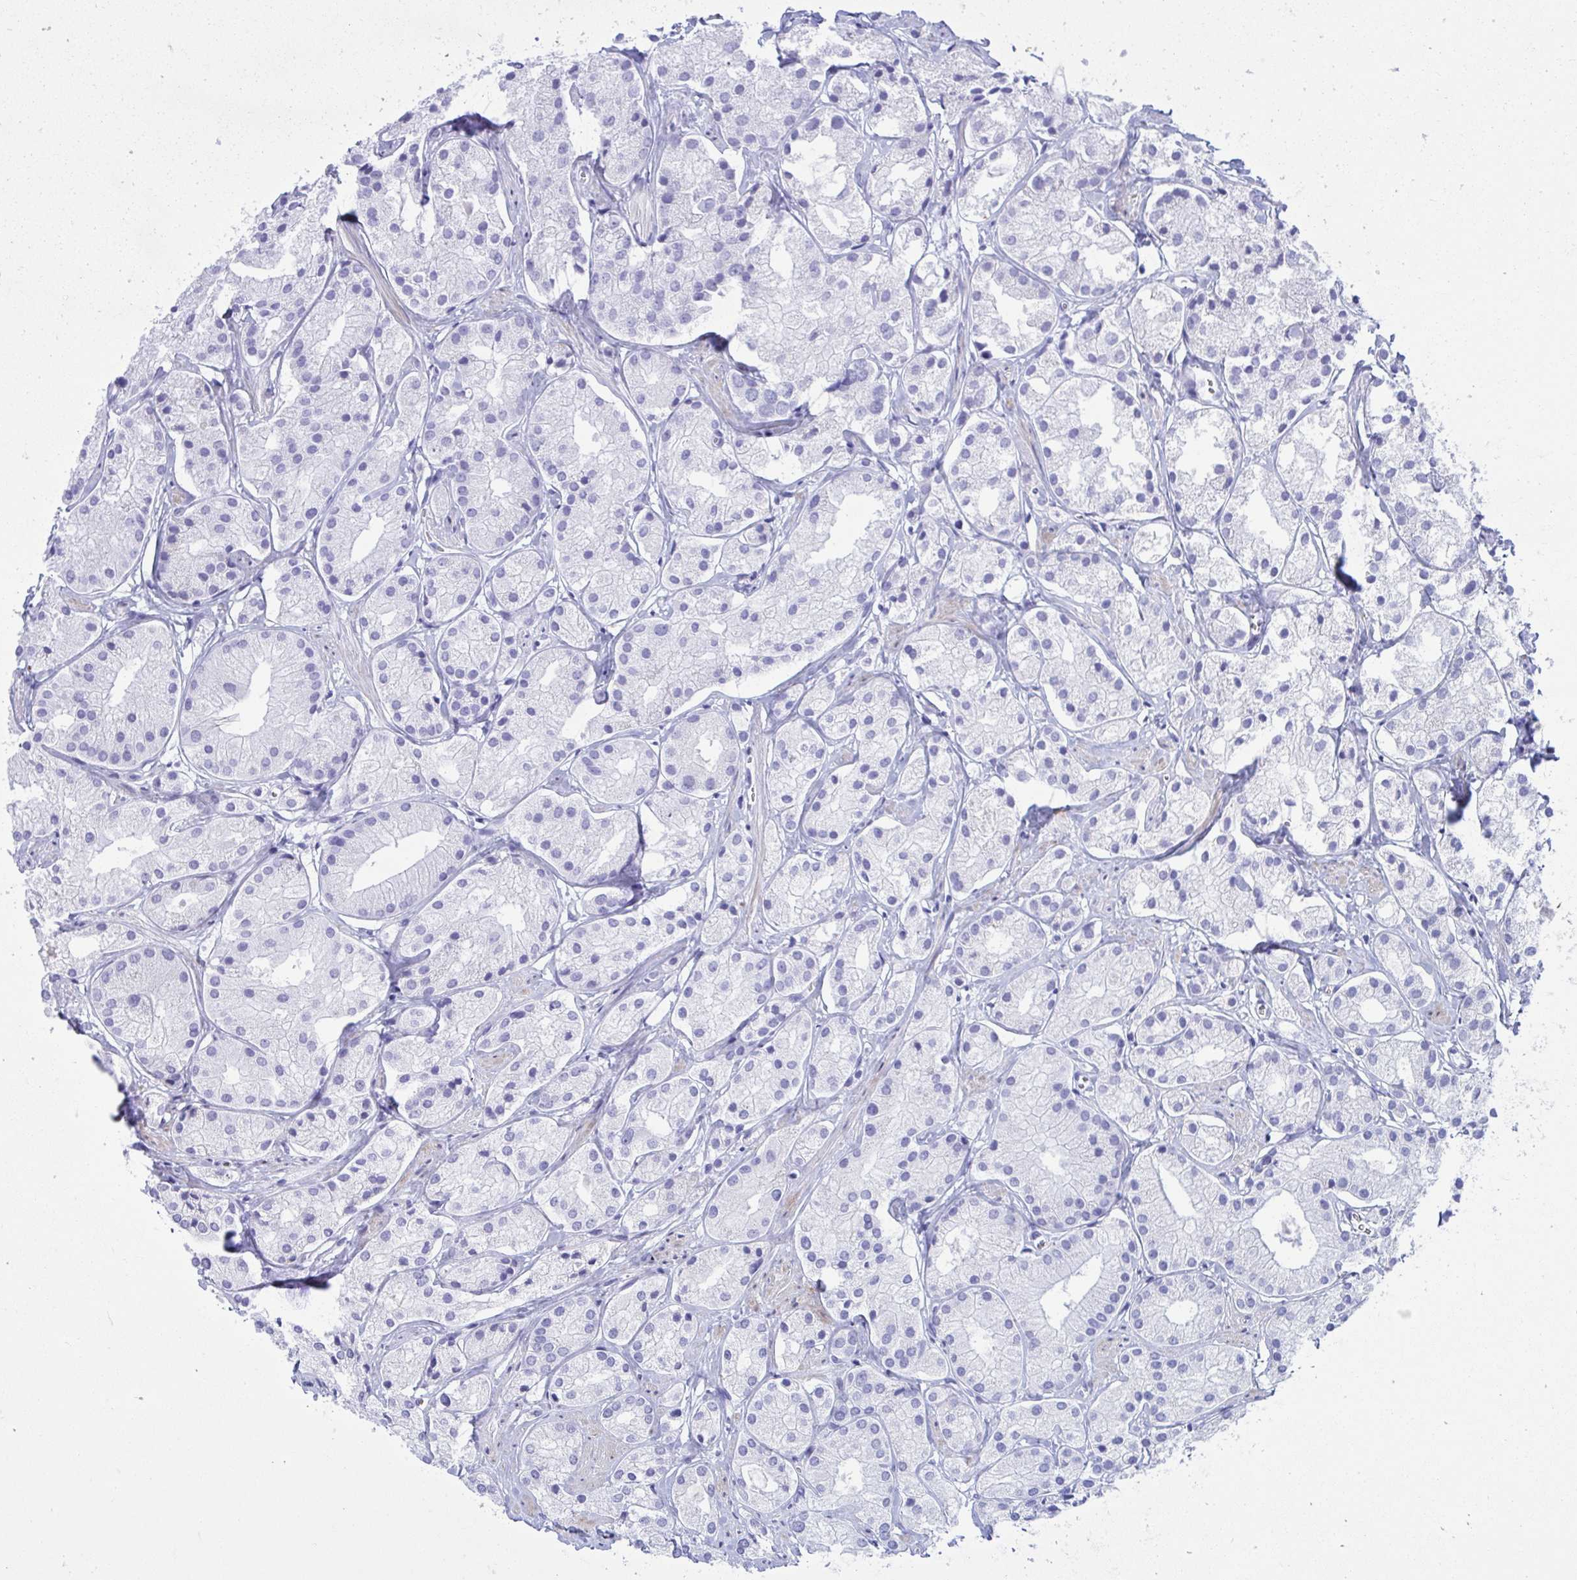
{"staining": {"intensity": "negative", "quantity": "none", "location": "none"}, "tissue": "prostate cancer", "cell_type": "Tumor cells", "image_type": "cancer", "snomed": [{"axis": "morphology", "description": "Adenocarcinoma, Low grade"}, {"axis": "topography", "description": "Prostate"}], "caption": "This photomicrograph is of prostate adenocarcinoma (low-grade) stained with immunohistochemistry to label a protein in brown with the nuclei are counter-stained blue. There is no positivity in tumor cells.", "gene": "ANKDD1B", "patient": {"sex": "male", "age": 69}}